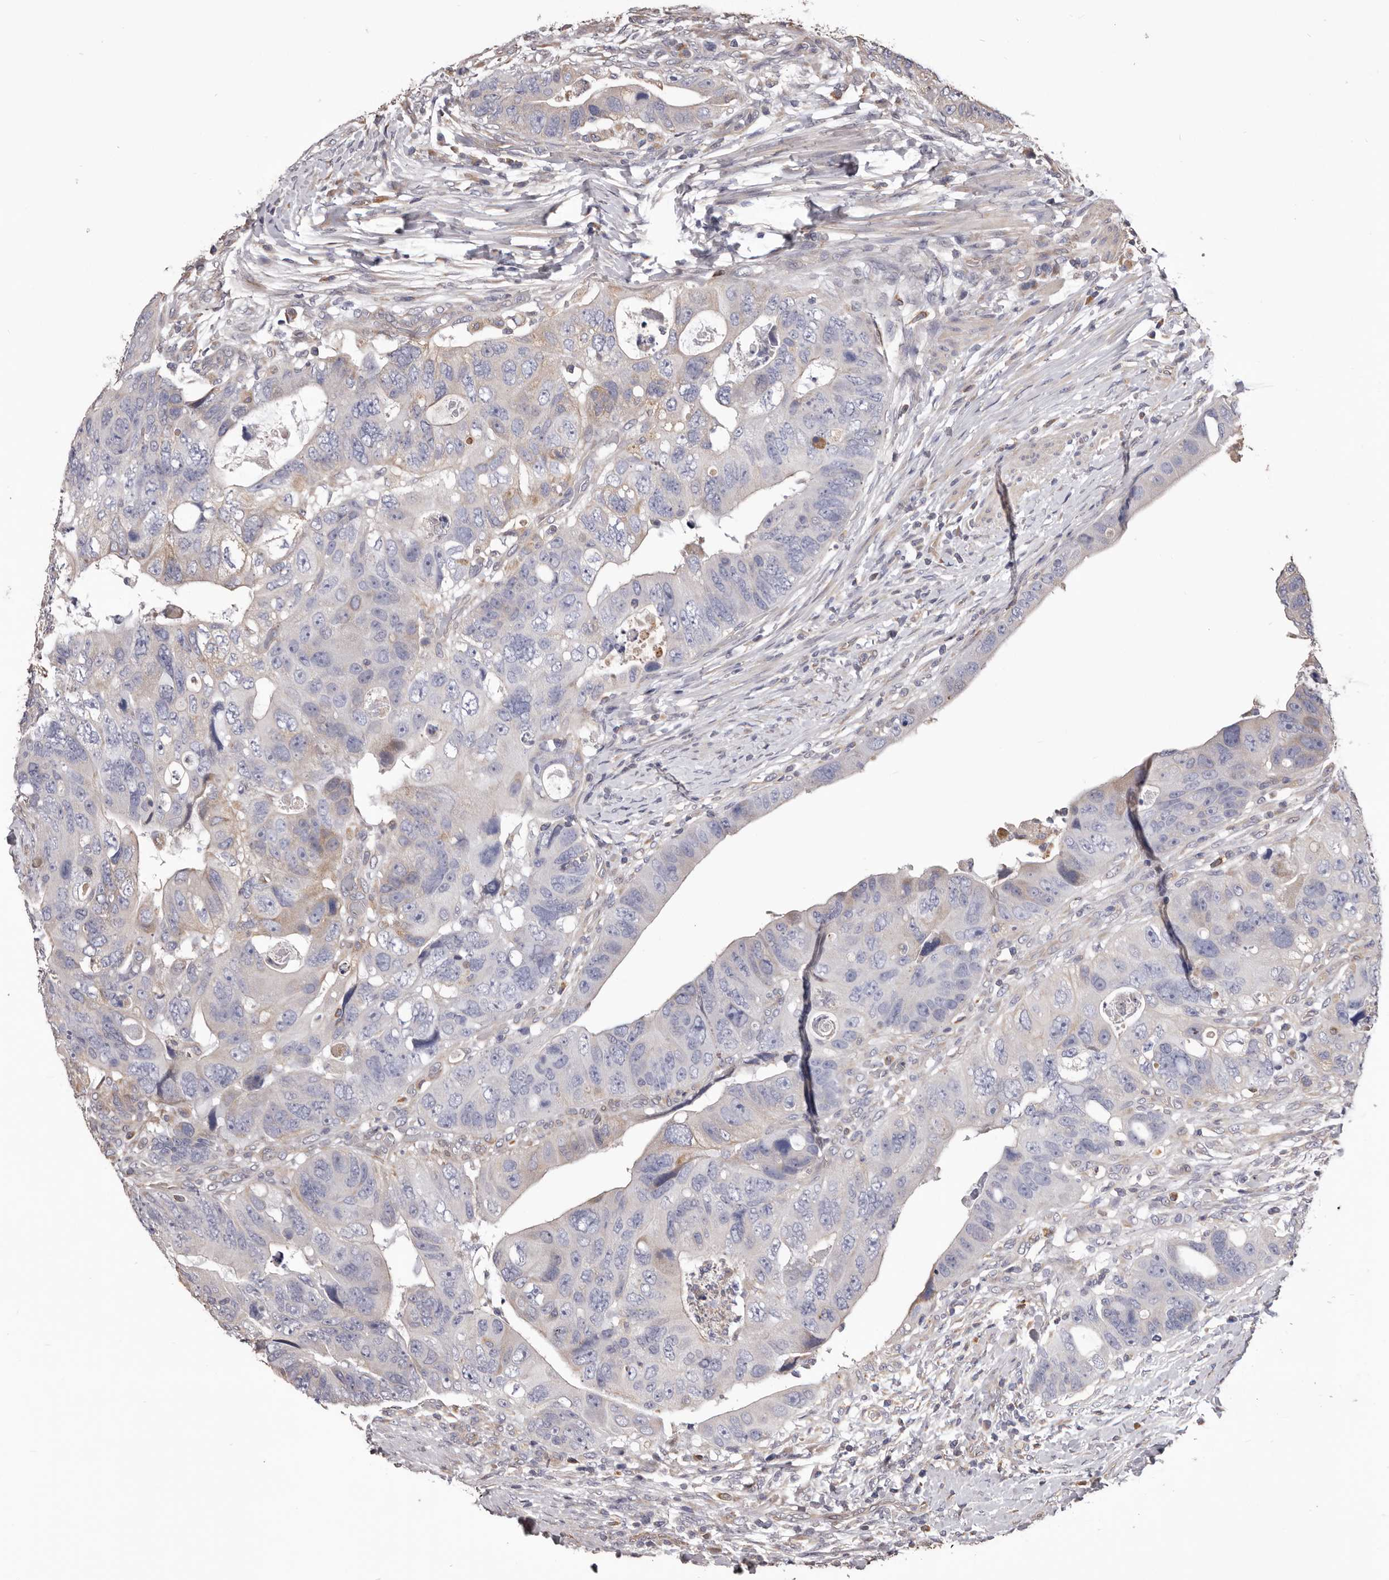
{"staining": {"intensity": "negative", "quantity": "none", "location": "none"}, "tissue": "colorectal cancer", "cell_type": "Tumor cells", "image_type": "cancer", "snomed": [{"axis": "morphology", "description": "Adenocarcinoma, NOS"}, {"axis": "topography", "description": "Rectum"}], "caption": "This image is of colorectal cancer (adenocarcinoma) stained with immunohistochemistry to label a protein in brown with the nuclei are counter-stained blue. There is no staining in tumor cells.", "gene": "CEP104", "patient": {"sex": "male", "age": 59}}